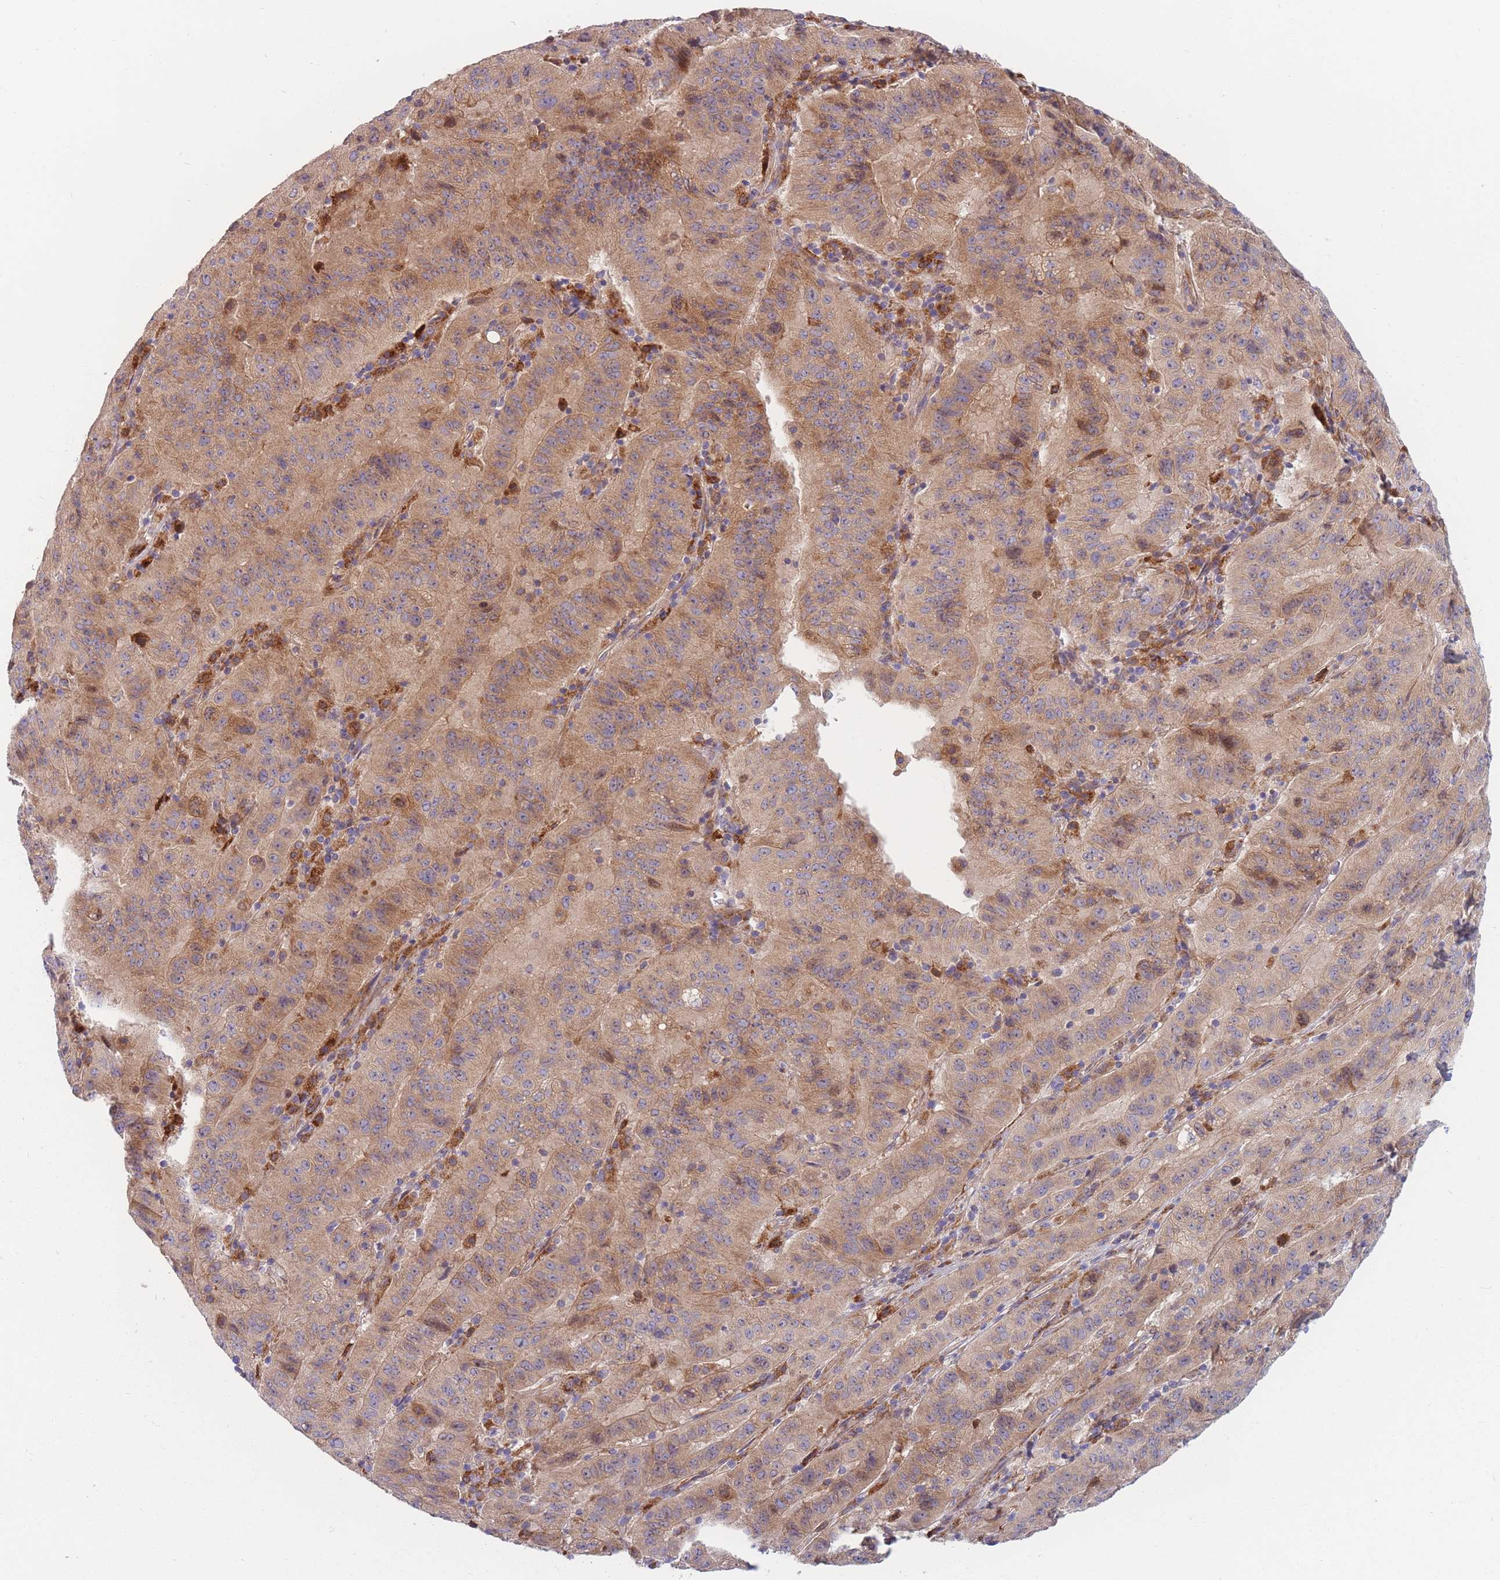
{"staining": {"intensity": "moderate", "quantity": ">75%", "location": "cytoplasmic/membranous"}, "tissue": "pancreatic cancer", "cell_type": "Tumor cells", "image_type": "cancer", "snomed": [{"axis": "morphology", "description": "Adenocarcinoma, NOS"}, {"axis": "topography", "description": "Pancreas"}], "caption": "Immunohistochemistry (DAB) staining of adenocarcinoma (pancreatic) exhibits moderate cytoplasmic/membranous protein staining in approximately >75% of tumor cells. The staining is performed using DAB brown chromogen to label protein expression. The nuclei are counter-stained blue using hematoxylin.", "gene": "TMEM131L", "patient": {"sex": "male", "age": 63}}